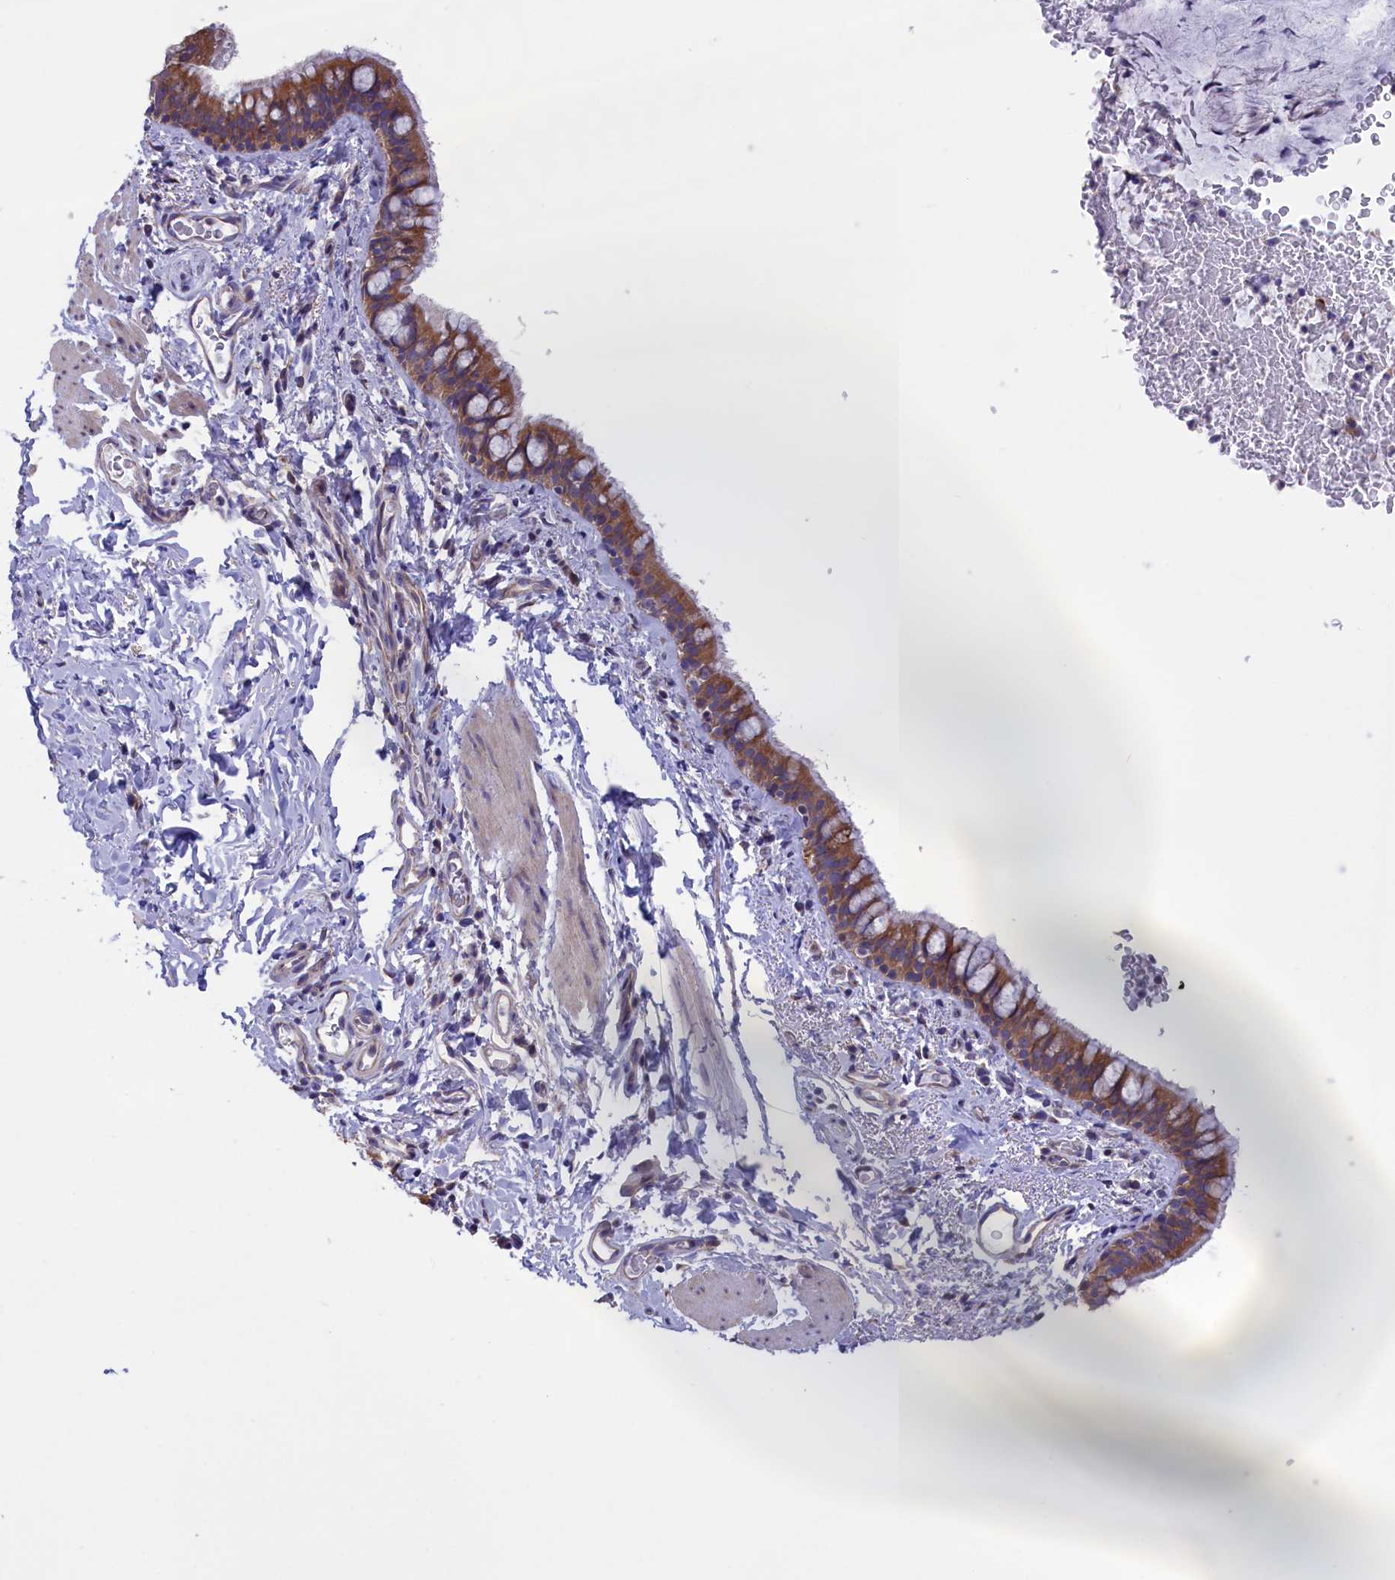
{"staining": {"intensity": "moderate", "quantity": ">75%", "location": "cytoplasmic/membranous"}, "tissue": "bronchus", "cell_type": "Respiratory epithelial cells", "image_type": "normal", "snomed": [{"axis": "morphology", "description": "Normal tissue, NOS"}, {"axis": "topography", "description": "Cartilage tissue"}, {"axis": "topography", "description": "Bronchus"}], "caption": "Normal bronchus displays moderate cytoplasmic/membranous staining in about >75% of respiratory epithelial cells.", "gene": "CYP2U1", "patient": {"sex": "female", "age": 36}}